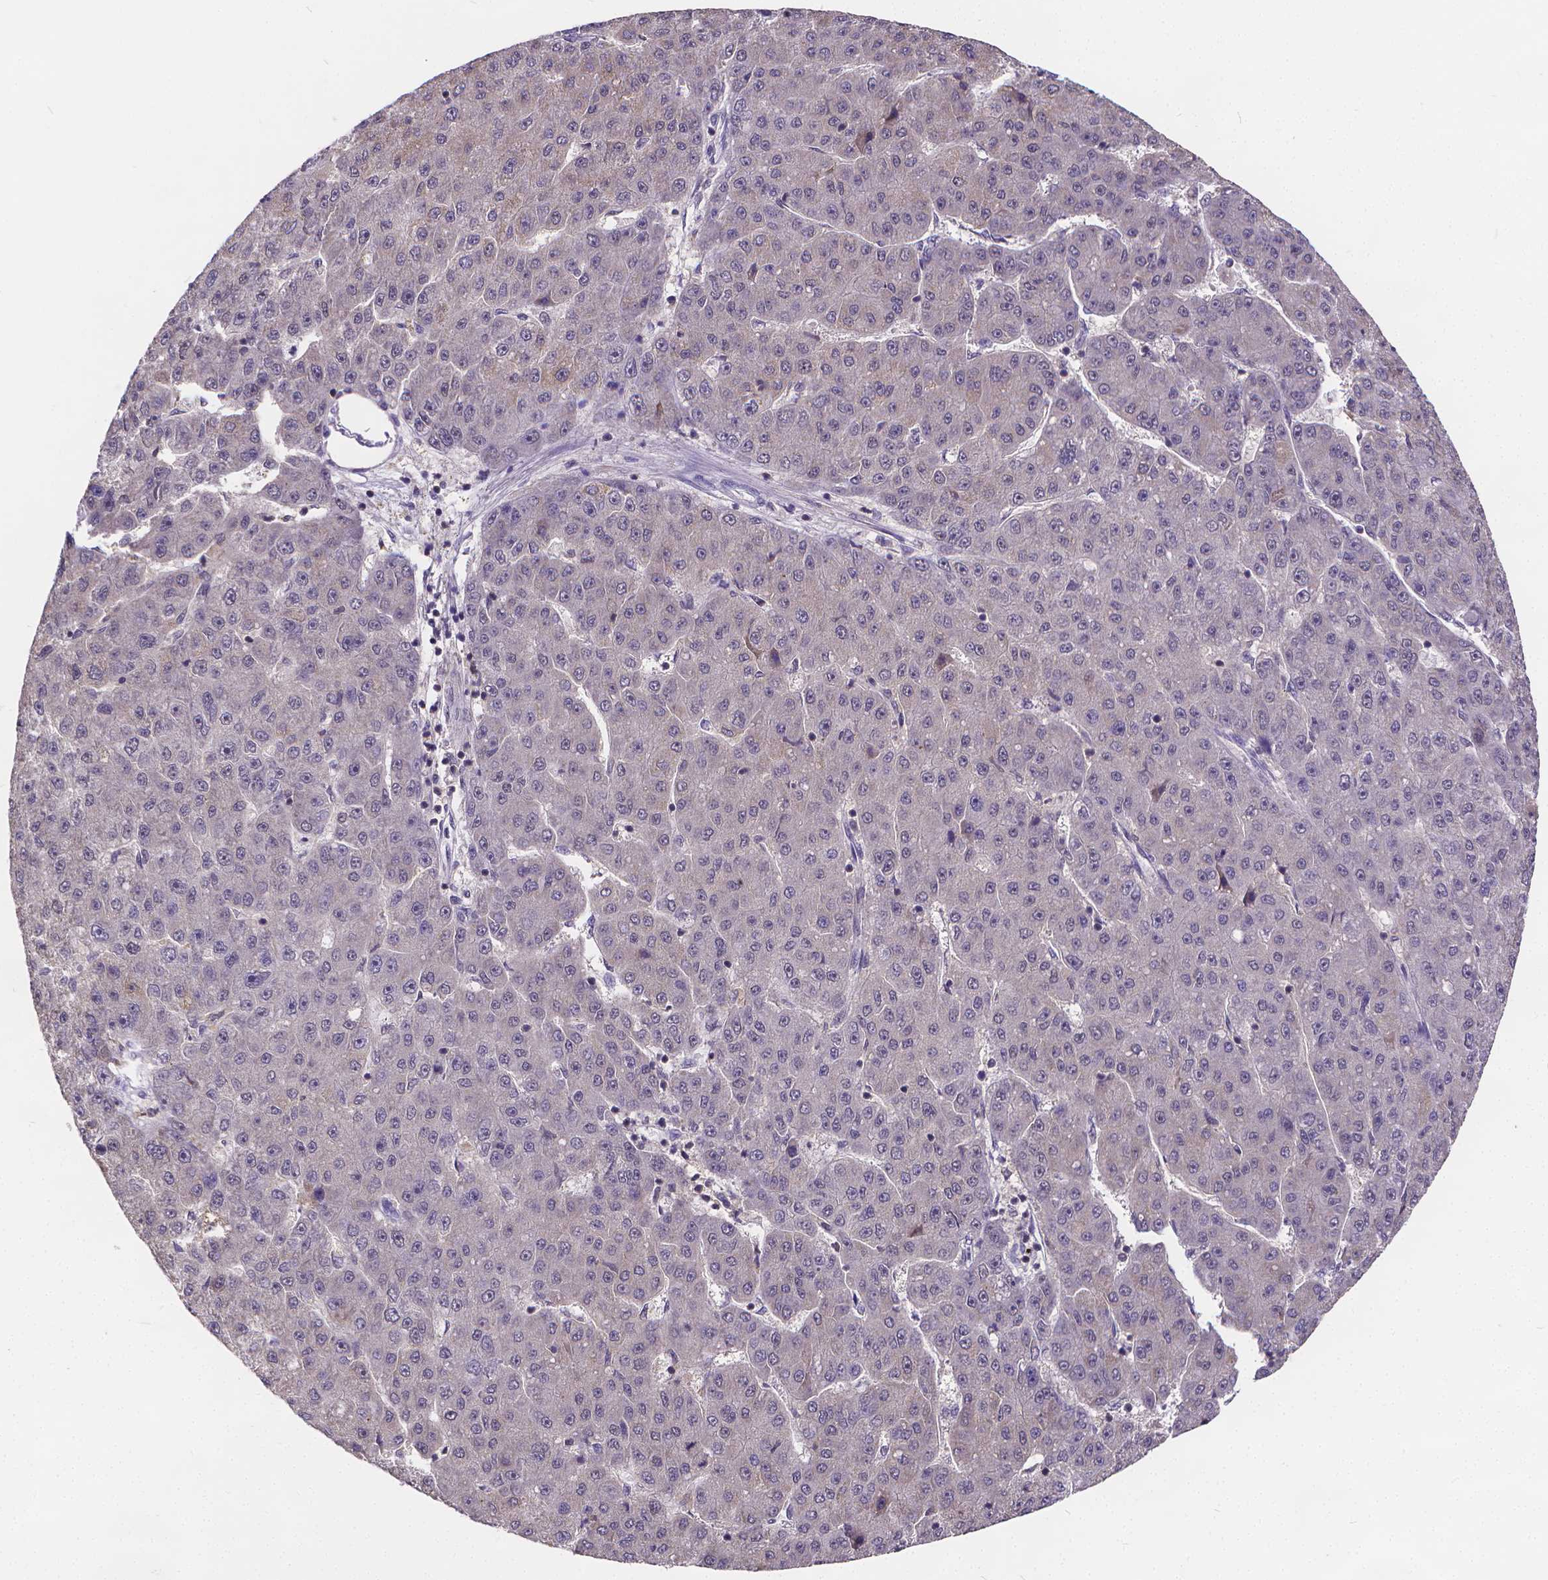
{"staining": {"intensity": "negative", "quantity": "none", "location": "none"}, "tissue": "liver cancer", "cell_type": "Tumor cells", "image_type": "cancer", "snomed": [{"axis": "morphology", "description": "Carcinoma, Hepatocellular, NOS"}, {"axis": "topography", "description": "Liver"}], "caption": "An image of human liver hepatocellular carcinoma is negative for staining in tumor cells.", "gene": "GLRB", "patient": {"sex": "male", "age": 67}}